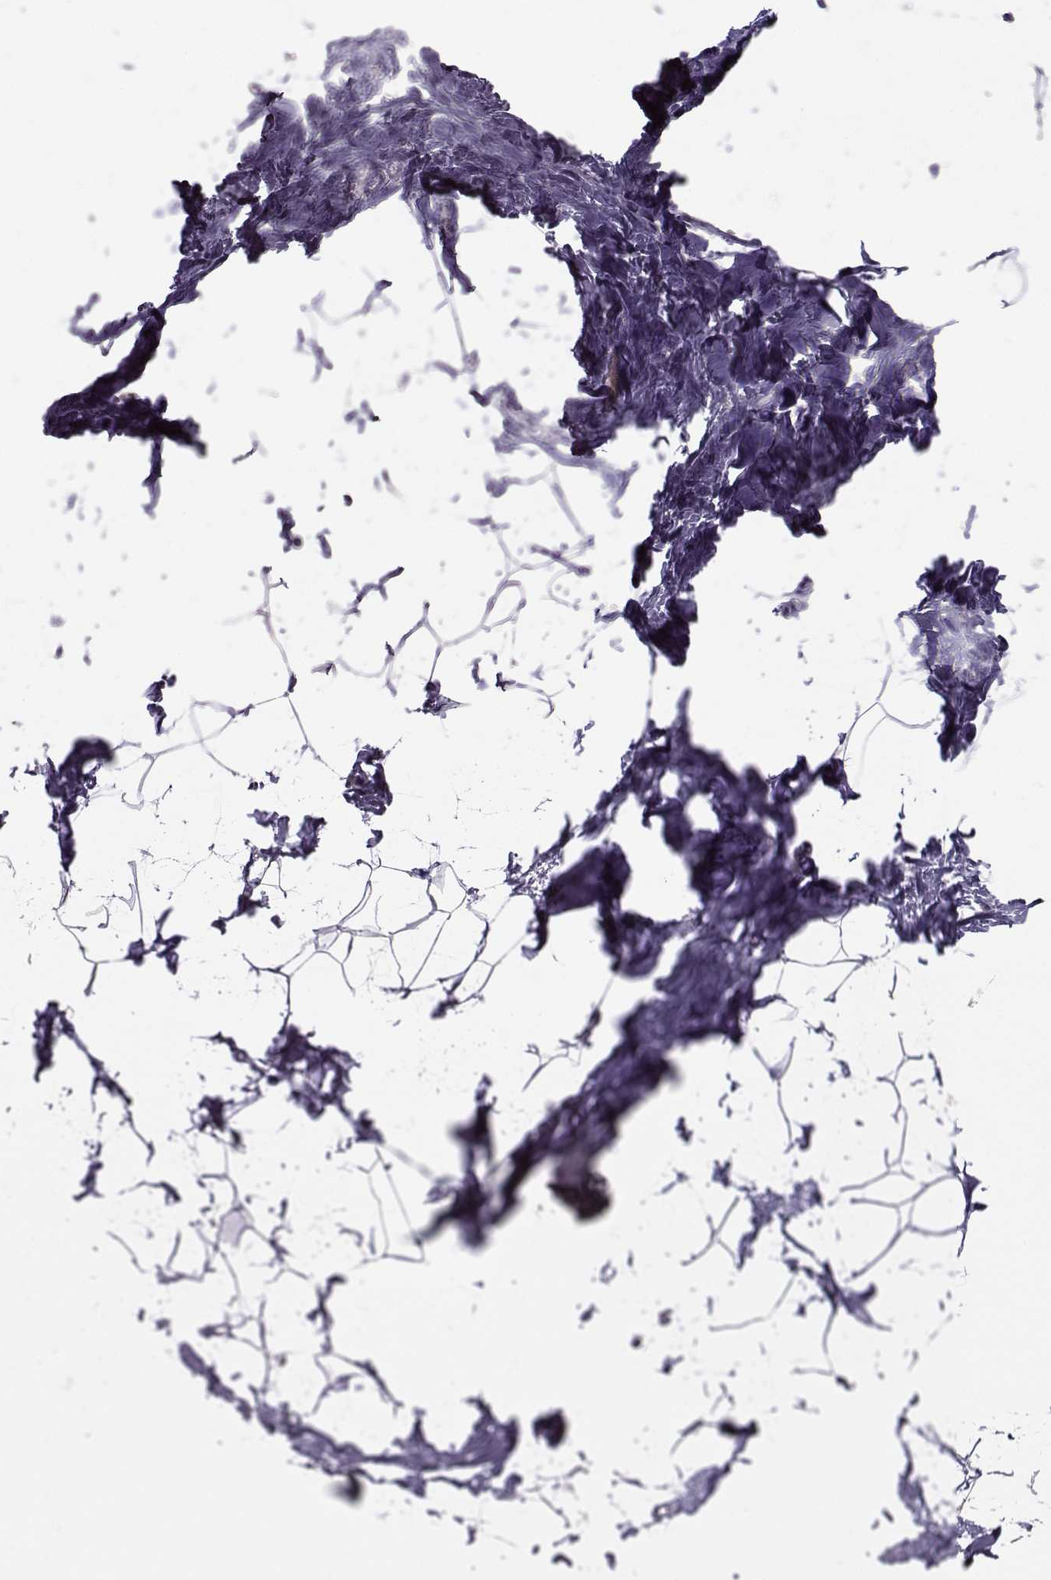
{"staining": {"intensity": "negative", "quantity": "none", "location": "none"}, "tissue": "breast", "cell_type": "Adipocytes", "image_type": "normal", "snomed": [{"axis": "morphology", "description": "Normal tissue, NOS"}, {"axis": "topography", "description": "Breast"}], "caption": "IHC histopathology image of normal breast: breast stained with DAB (3,3'-diaminobenzidine) shows no significant protein staining in adipocytes.", "gene": "PKP2", "patient": {"sex": "female", "age": 32}}